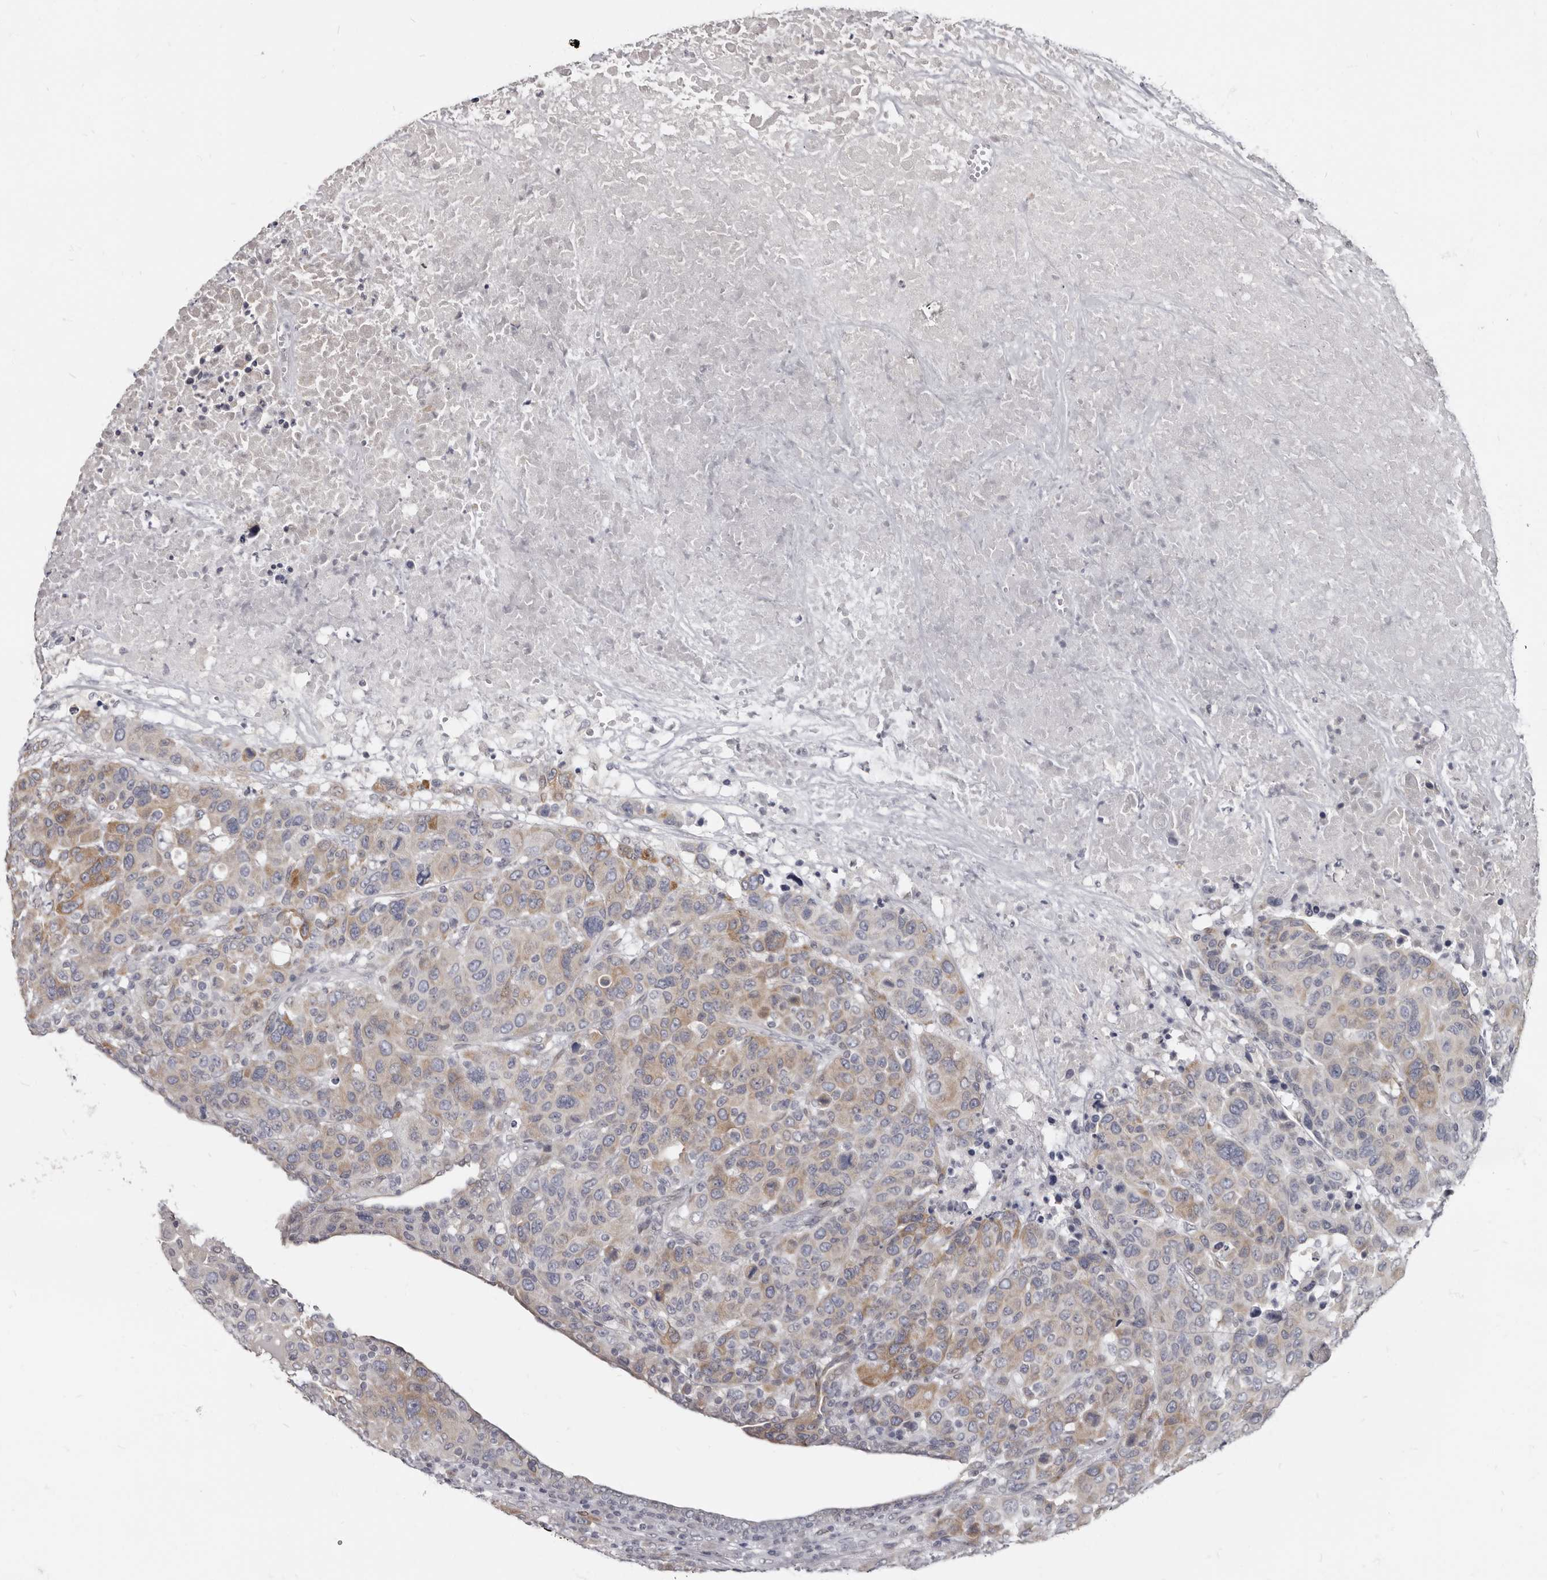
{"staining": {"intensity": "moderate", "quantity": "25%-75%", "location": "cytoplasmic/membranous"}, "tissue": "breast cancer", "cell_type": "Tumor cells", "image_type": "cancer", "snomed": [{"axis": "morphology", "description": "Duct carcinoma"}, {"axis": "topography", "description": "Breast"}], "caption": "There is medium levels of moderate cytoplasmic/membranous staining in tumor cells of breast cancer (infiltrating ductal carcinoma), as demonstrated by immunohistochemical staining (brown color).", "gene": "MRGPRF", "patient": {"sex": "female", "age": 37}}